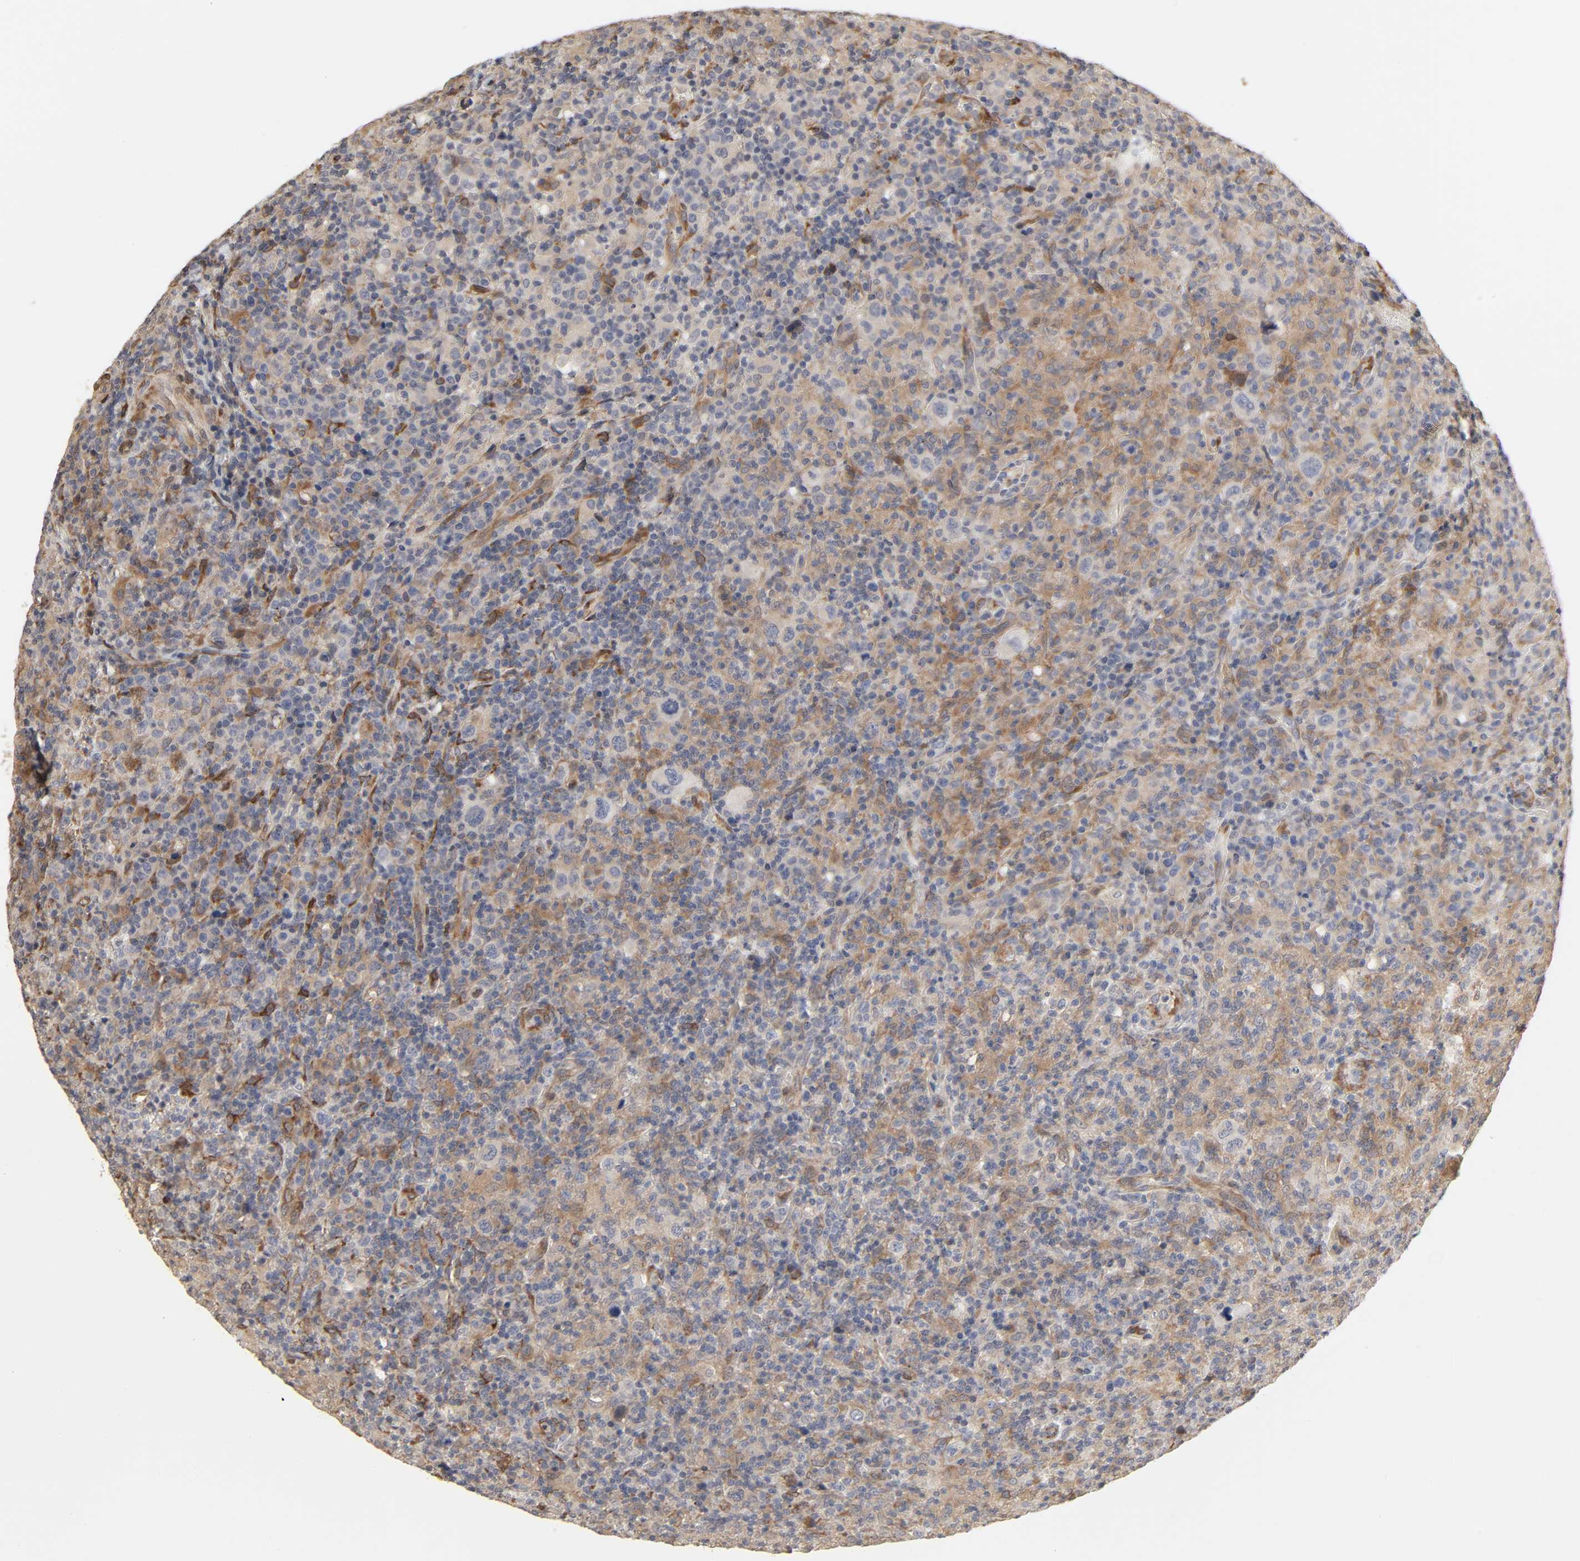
{"staining": {"intensity": "moderate", "quantity": "25%-75%", "location": "cytoplasmic/membranous"}, "tissue": "lymphoma", "cell_type": "Tumor cells", "image_type": "cancer", "snomed": [{"axis": "morphology", "description": "Hodgkin's disease, NOS"}, {"axis": "topography", "description": "Lymph node"}], "caption": "Protein expression analysis of lymphoma displays moderate cytoplasmic/membranous staining in approximately 25%-75% of tumor cells.", "gene": "NDRG2", "patient": {"sex": "male", "age": 65}}